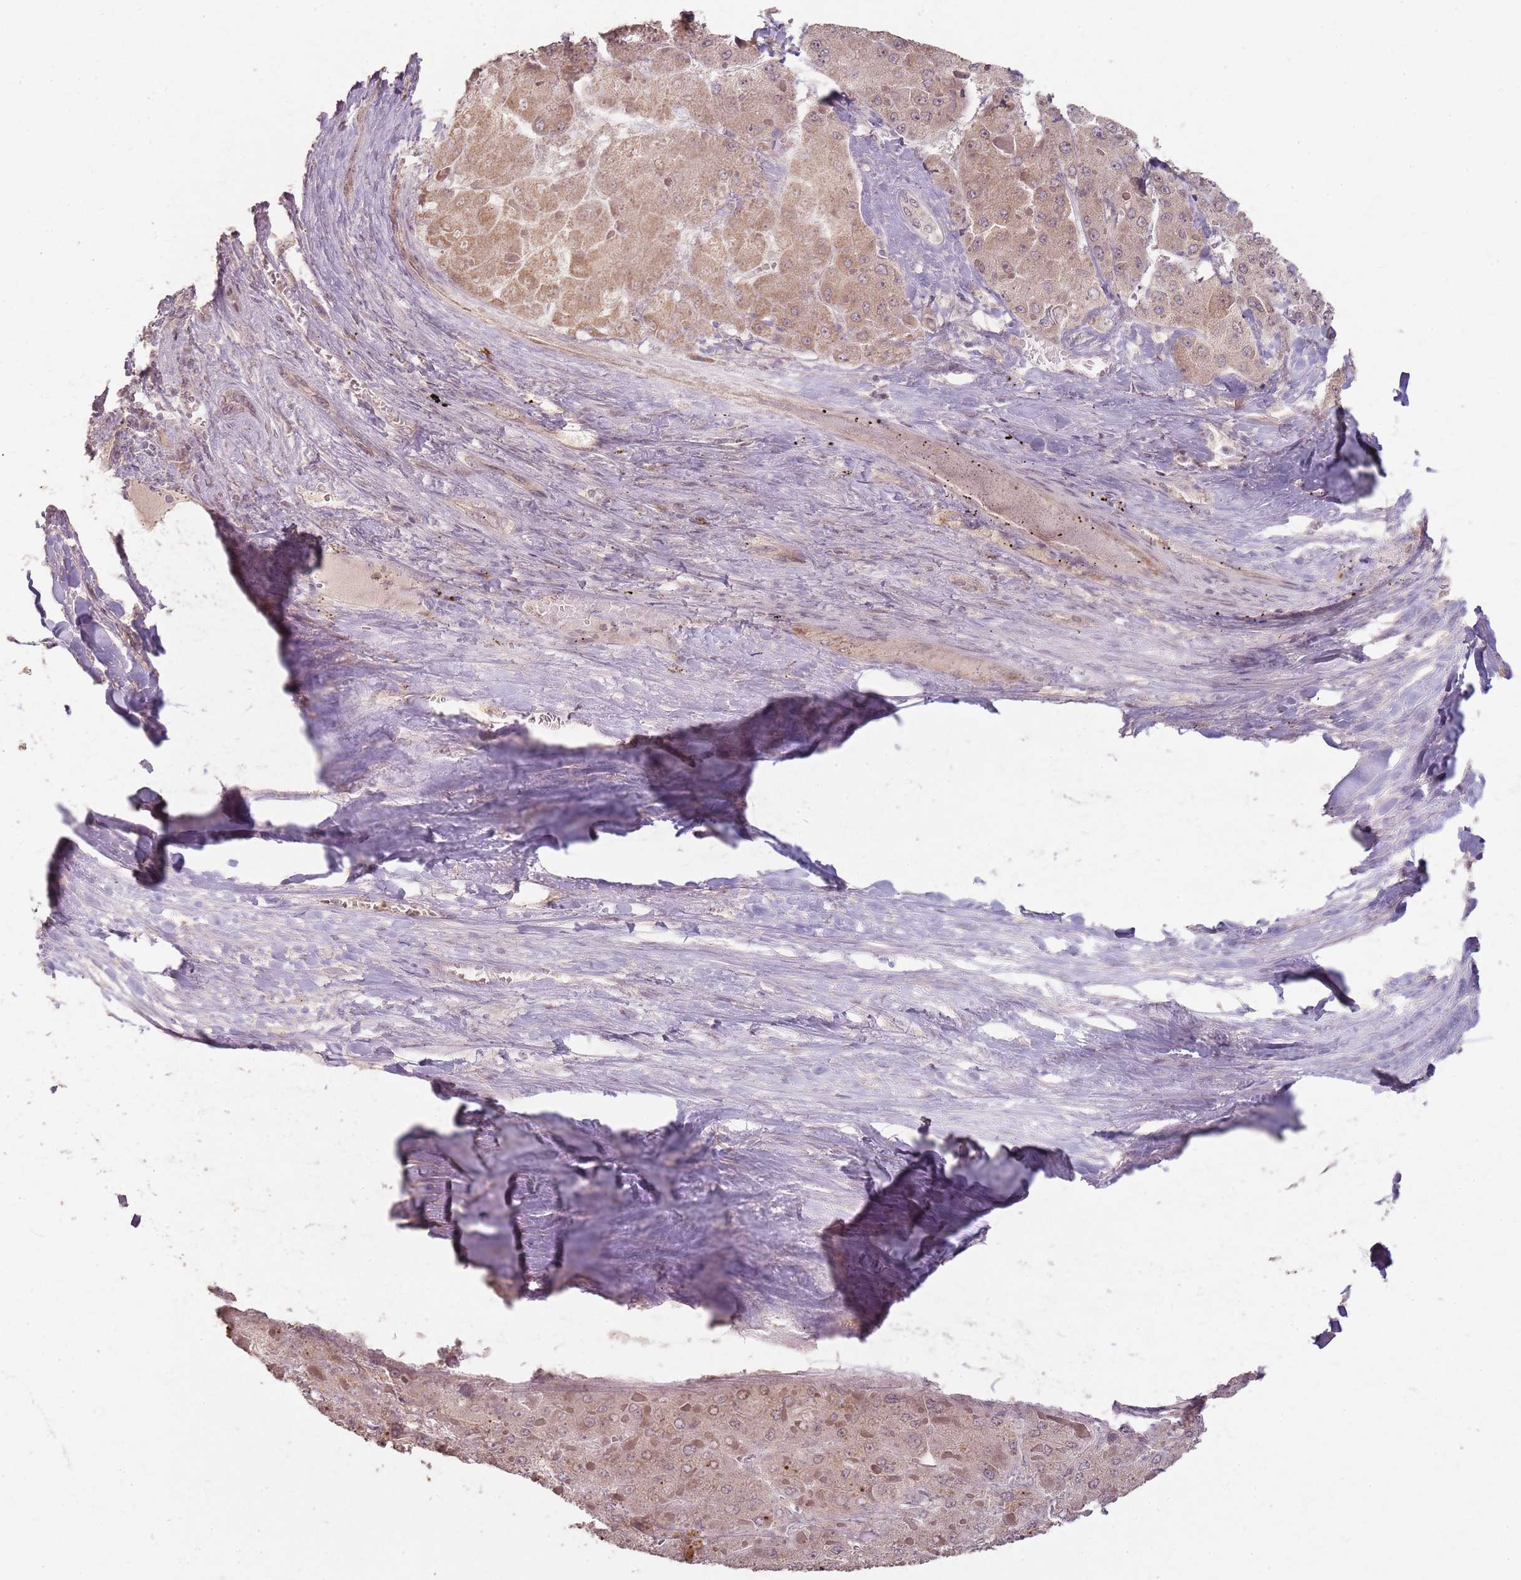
{"staining": {"intensity": "moderate", "quantity": ">75%", "location": "cytoplasmic/membranous"}, "tissue": "liver cancer", "cell_type": "Tumor cells", "image_type": "cancer", "snomed": [{"axis": "morphology", "description": "Carcinoma, Hepatocellular, NOS"}, {"axis": "topography", "description": "Liver"}], "caption": "The immunohistochemical stain shows moderate cytoplasmic/membranous expression in tumor cells of liver cancer (hepatocellular carcinoma) tissue. The staining is performed using DAB brown chromogen to label protein expression. The nuclei are counter-stained blue using hematoxylin.", "gene": "CCDC168", "patient": {"sex": "female", "age": 73}}